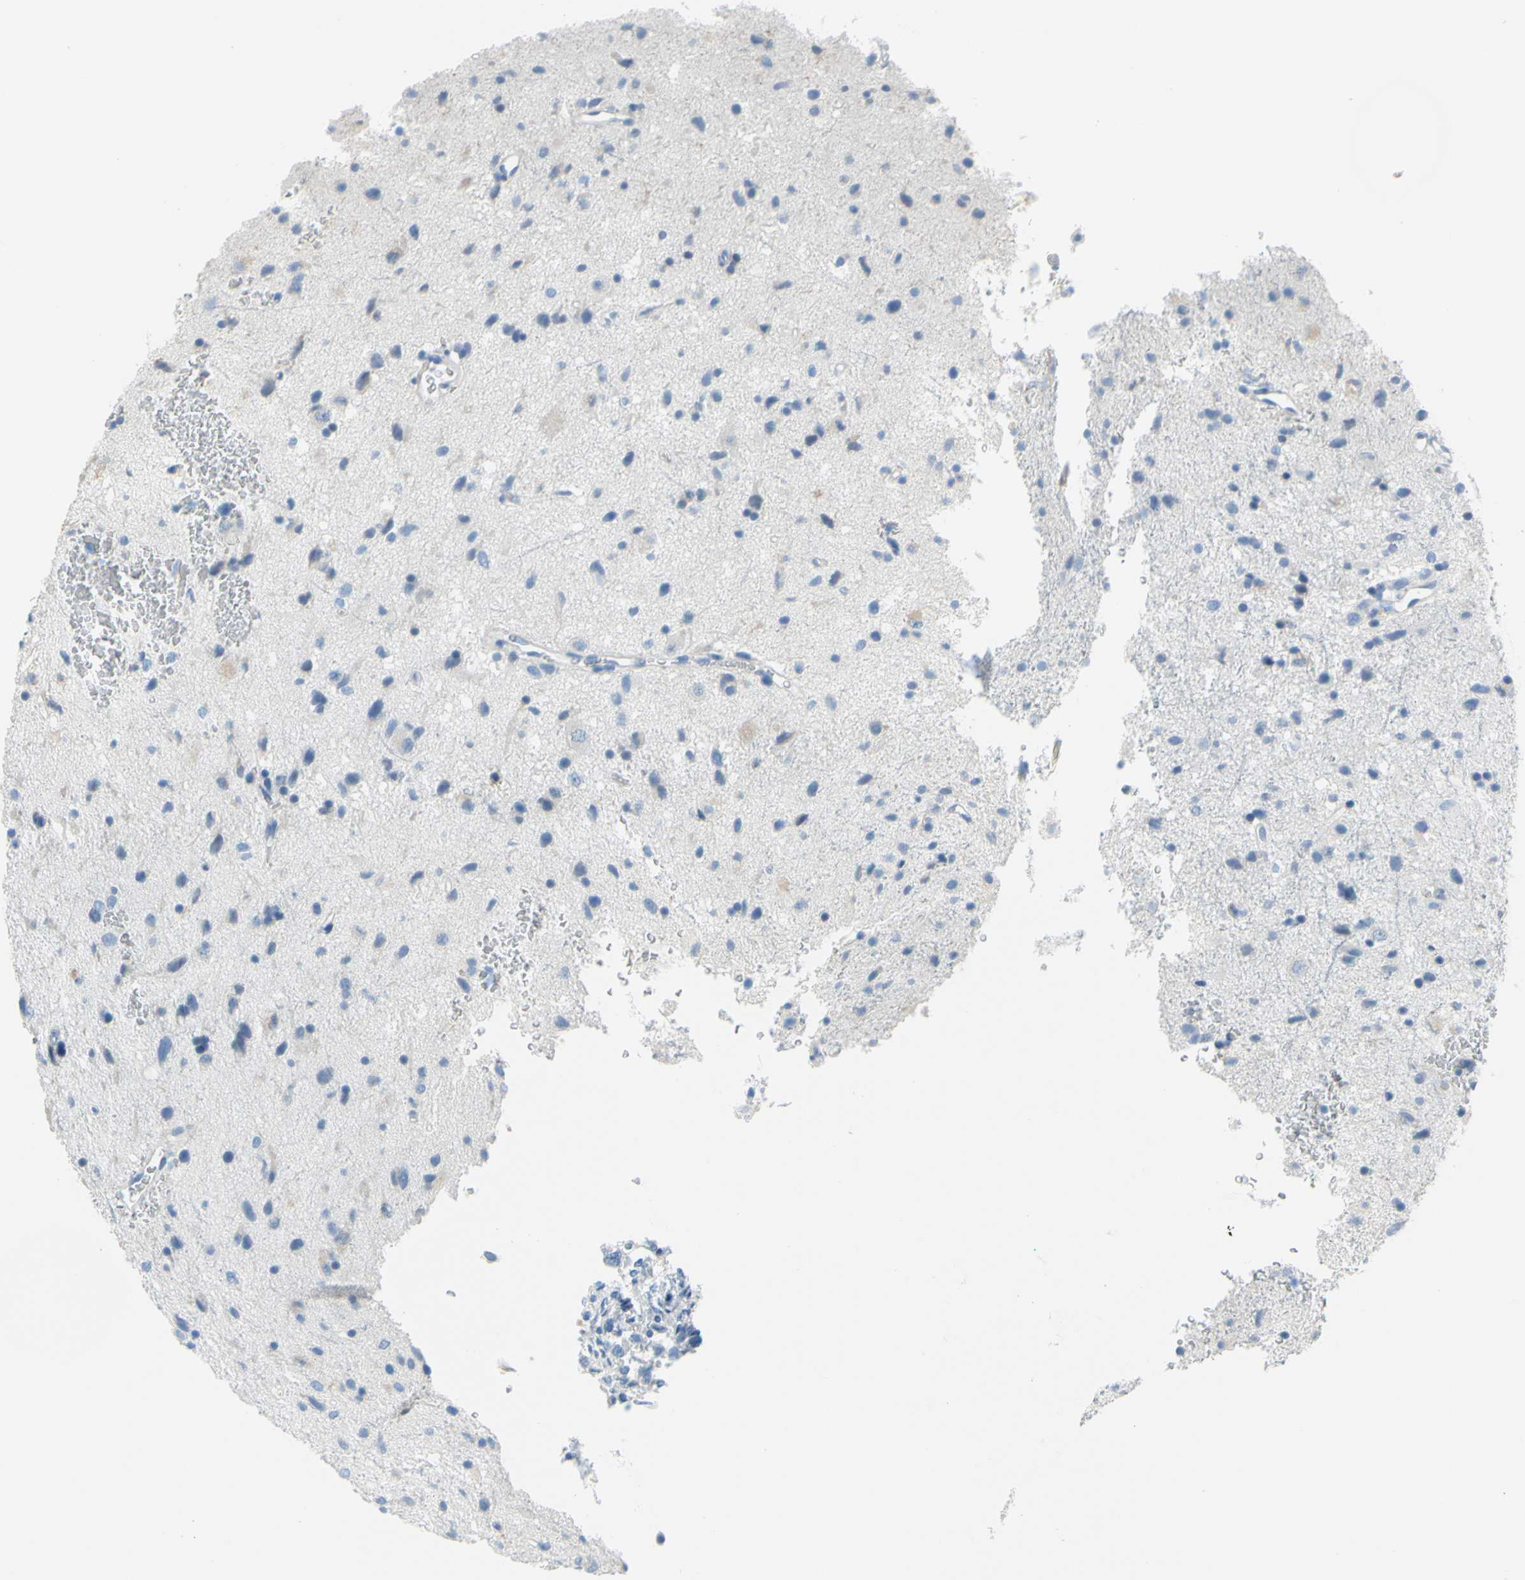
{"staining": {"intensity": "negative", "quantity": "none", "location": "none"}, "tissue": "glioma", "cell_type": "Tumor cells", "image_type": "cancer", "snomed": [{"axis": "morphology", "description": "Glioma, malignant, Low grade"}, {"axis": "topography", "description": "Brain"}], "caption": "Human malignant glioma (low-grade) stained for a protein using IHC demonstrates no expression in tumor cells.", "gene": "DCT", "patient": {"sex": "male", "age": 77}}